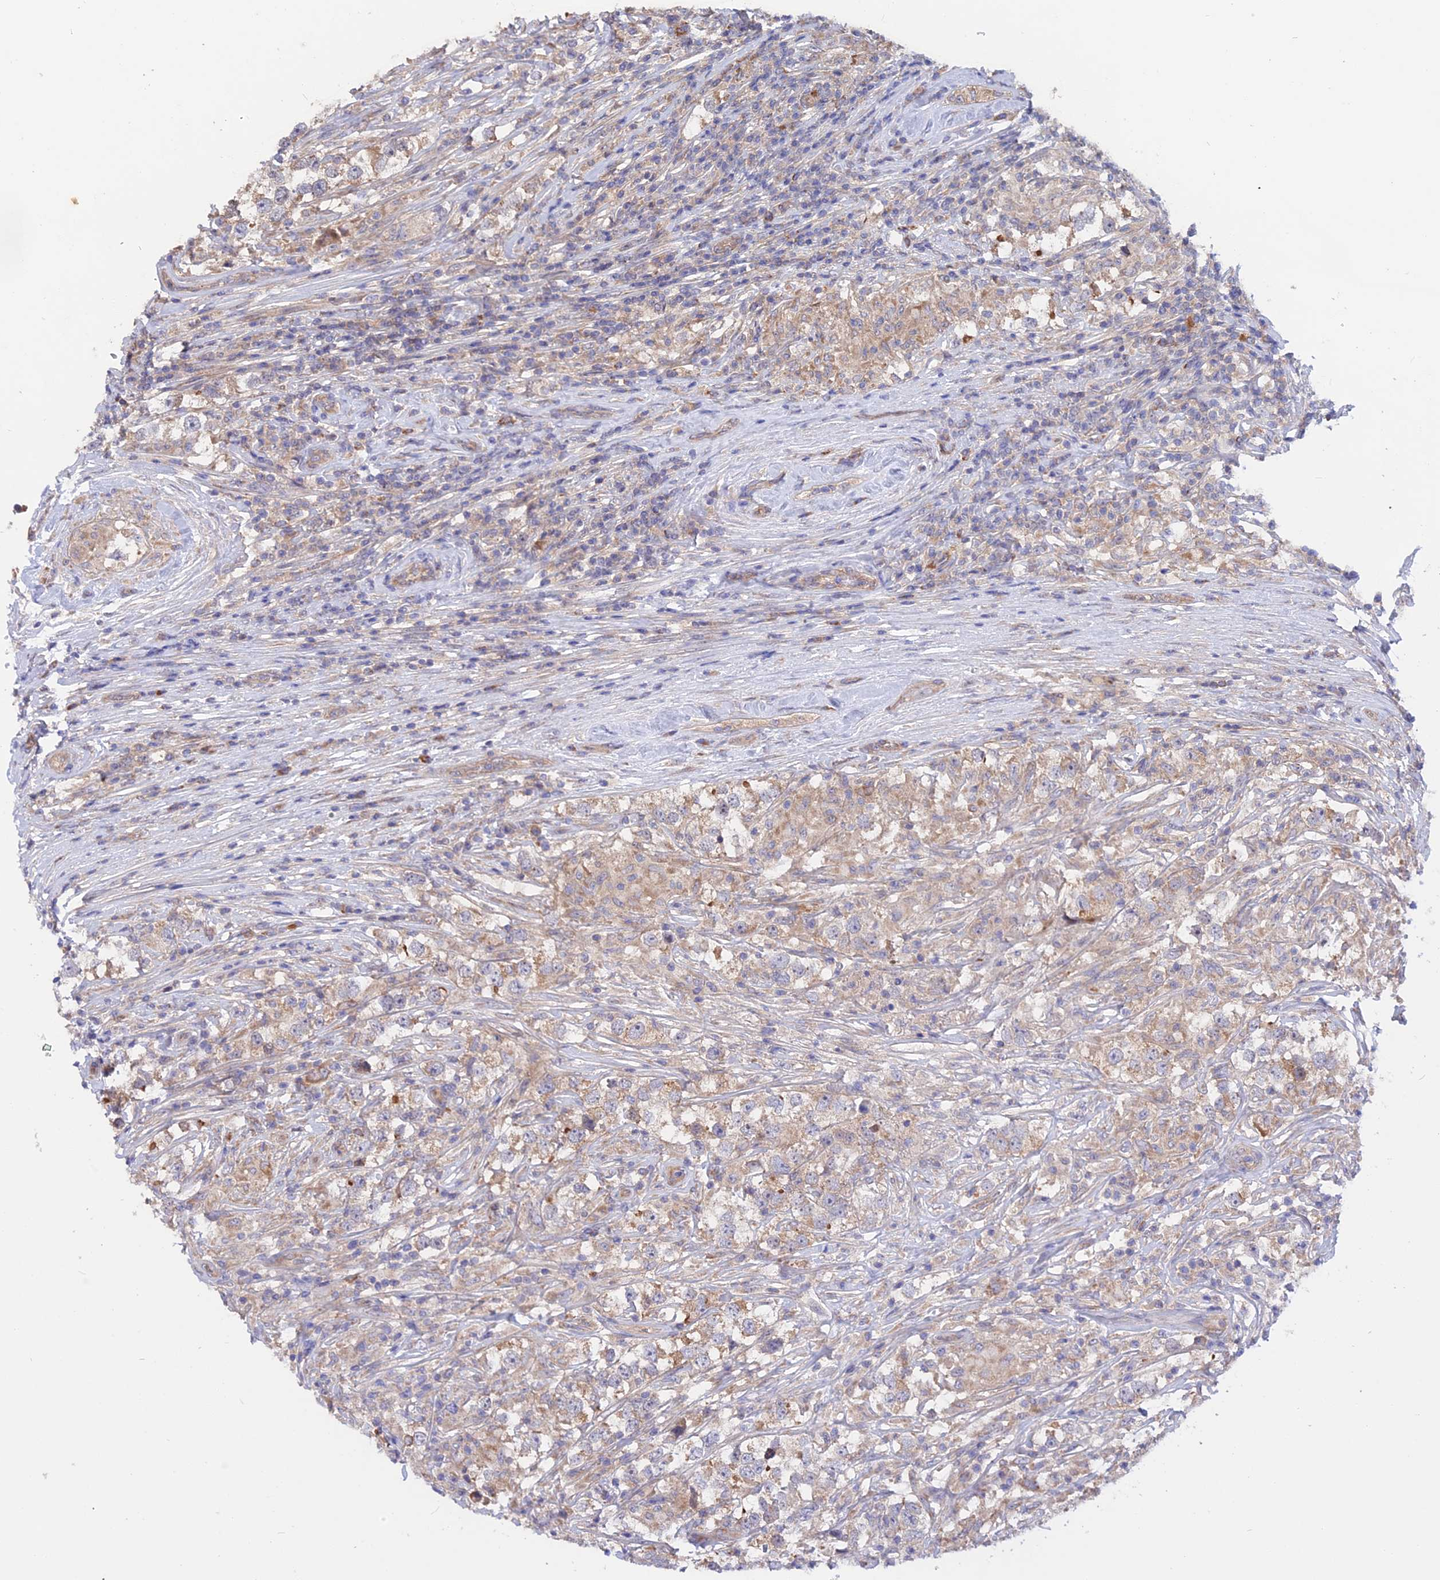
{"staining": {"intensity": "weak", "quantity": ">75%", "location": "cytoplasmic/membranous"}, "tissue": "testis cancer", "cell_type": "Tumor cells", "image_type": "cancer", "snomed": [{"axis": "morphology", "description": "Seminoma, NOS"}, {"axis": "topography", "description": "Testis"}], "caption": "A photomicrograph of human testis cancer stained for a protein exhibits weak cytoplasmic/membranous brown staining in tumor cells.", "gene": "HYCC1", "patient": {"sex": "male", "age": 46}}